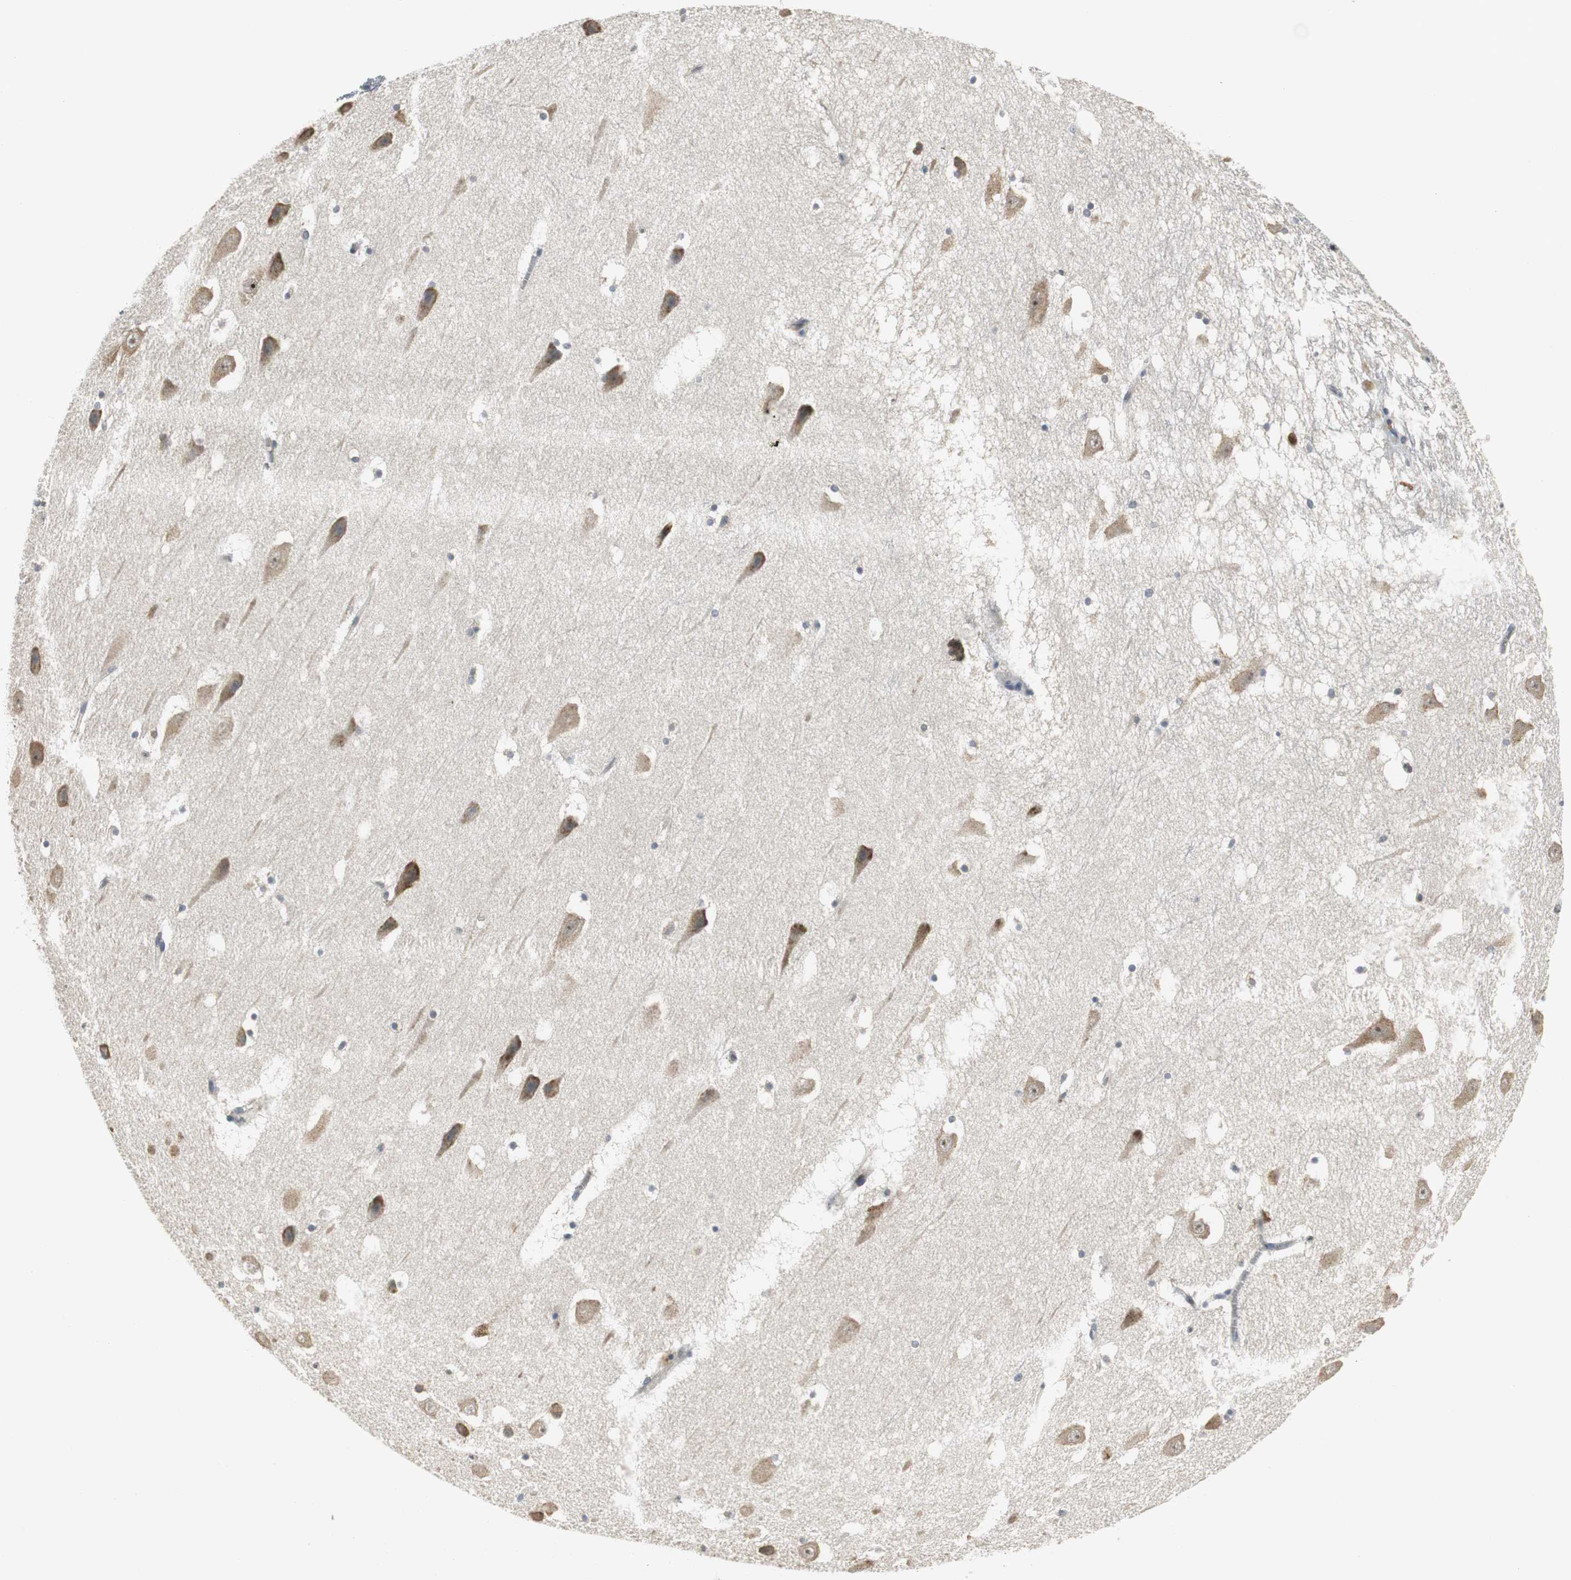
{"staining": {"intensity": "moderate", "quantity": "25%-75%", "location": "cytoplasmic/membranous,nuclear"}, "tissue": "hippocampus", "cell_type": "Glial cells", "image_type": "normal", "snomed": [{"axis": "morphology", "description": "Normal tissue, NOS"}, {"axis": "topography", "description": "Hippocampus"}], "caption": "This is an image of IHC staining of benign hippocampus, which shows moderate expression in the cytoplasmic/membranous,nuclear of glial cells.", "gene": "CCT5", "patient": {"sex": "male", "age": 45}}